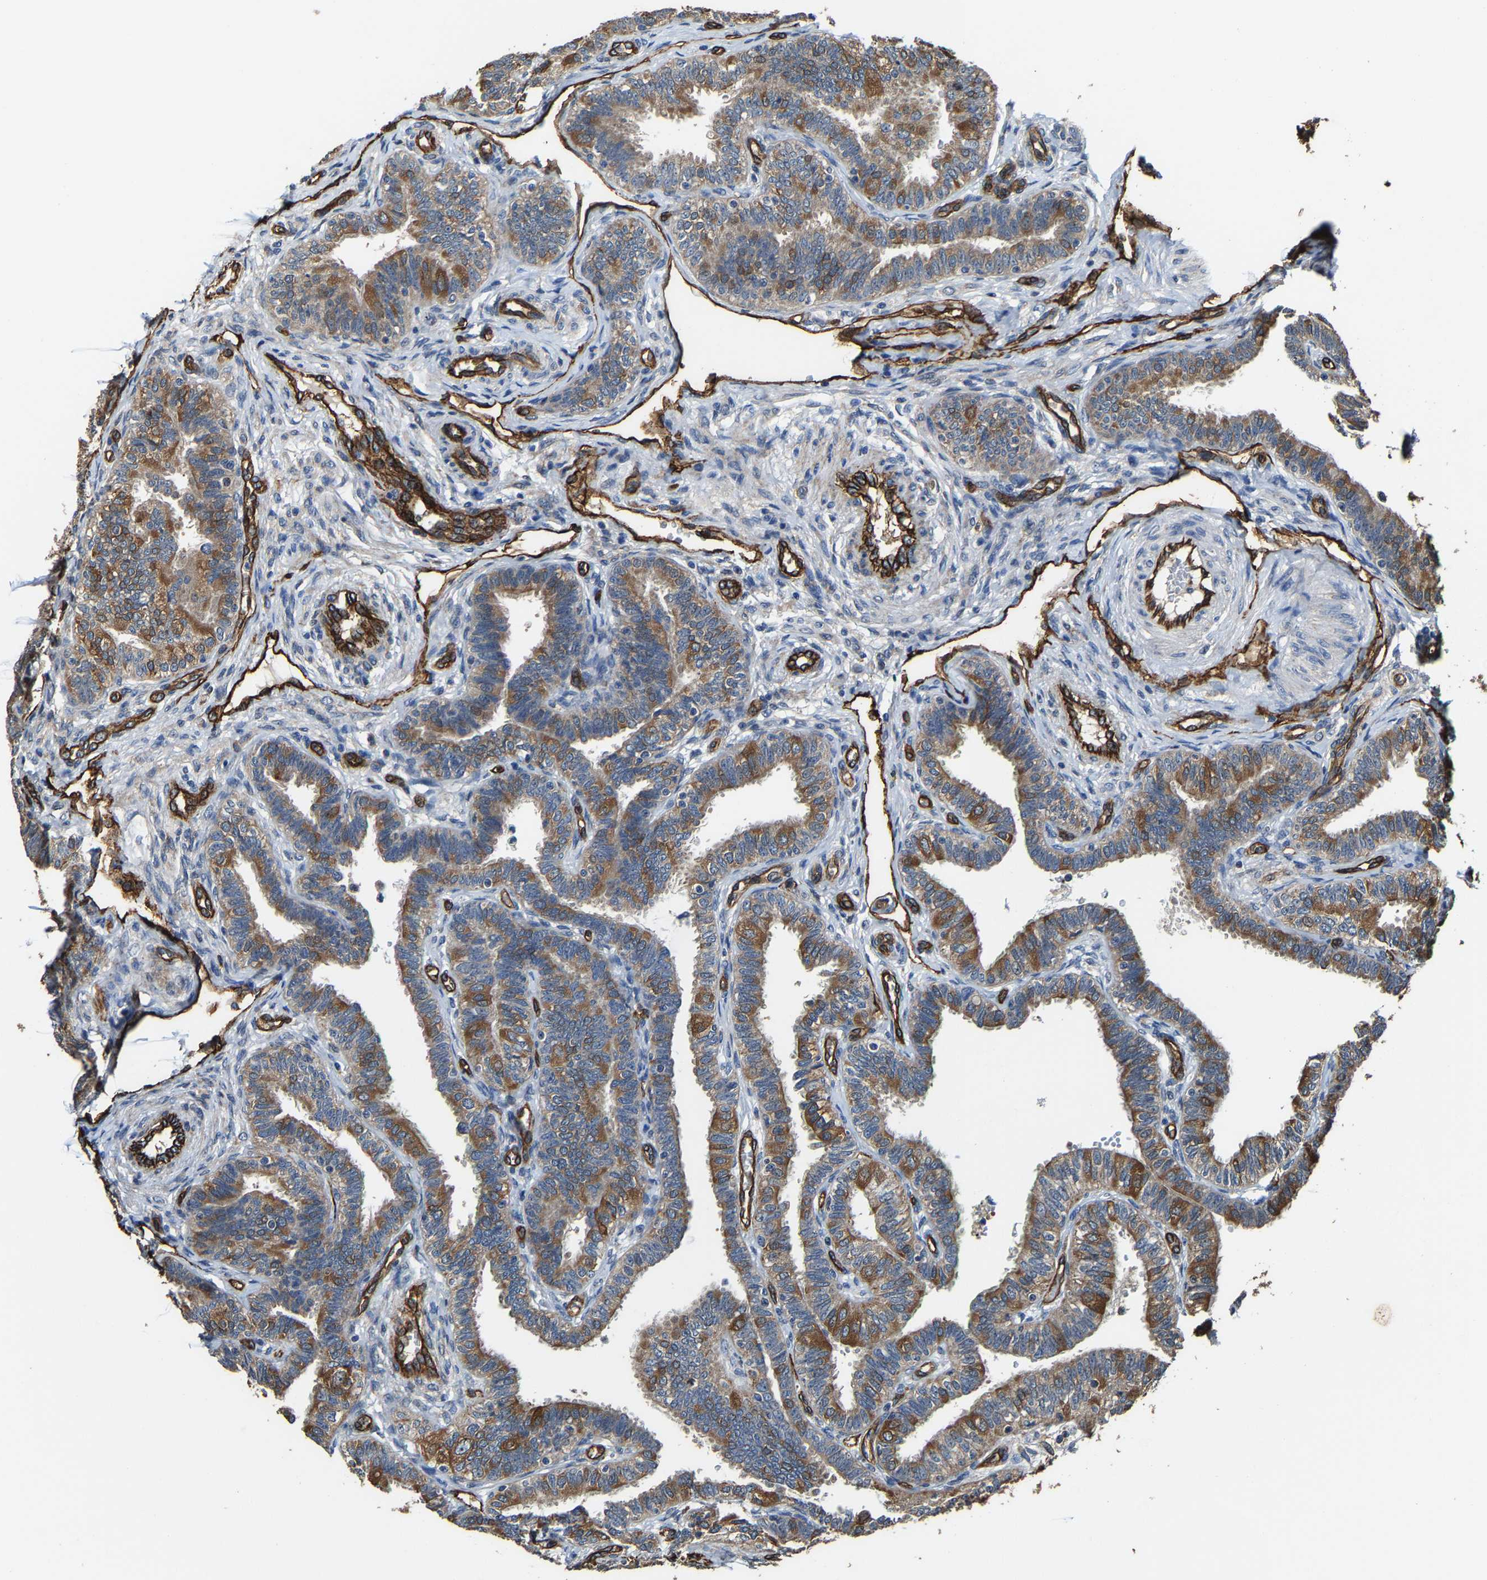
{"staining": {"intensity": "moderate", "quantity": ">75%", "location": "cytoplasmic/membranous"}, "tissue": "fallopian tube", "cell_type": "Glandular cells", "image_type": "normal", "snomed": [{"axis": "morphology", "description": "Normal tissue, NOS"}, {"axis": "topography", "description": "Fallopian tube"}, {"axis": "topography", "description": "Placenta"}], "caption": "This photomicrograph displays immunohistochemistry staining of unremarkable human fallopian tube, with medium moderate cytoplasmic/membranous staining in approximately >75% of glandular cells.", "gene": "GFRA3", "patient": {"sex": "female", "age": 34}}